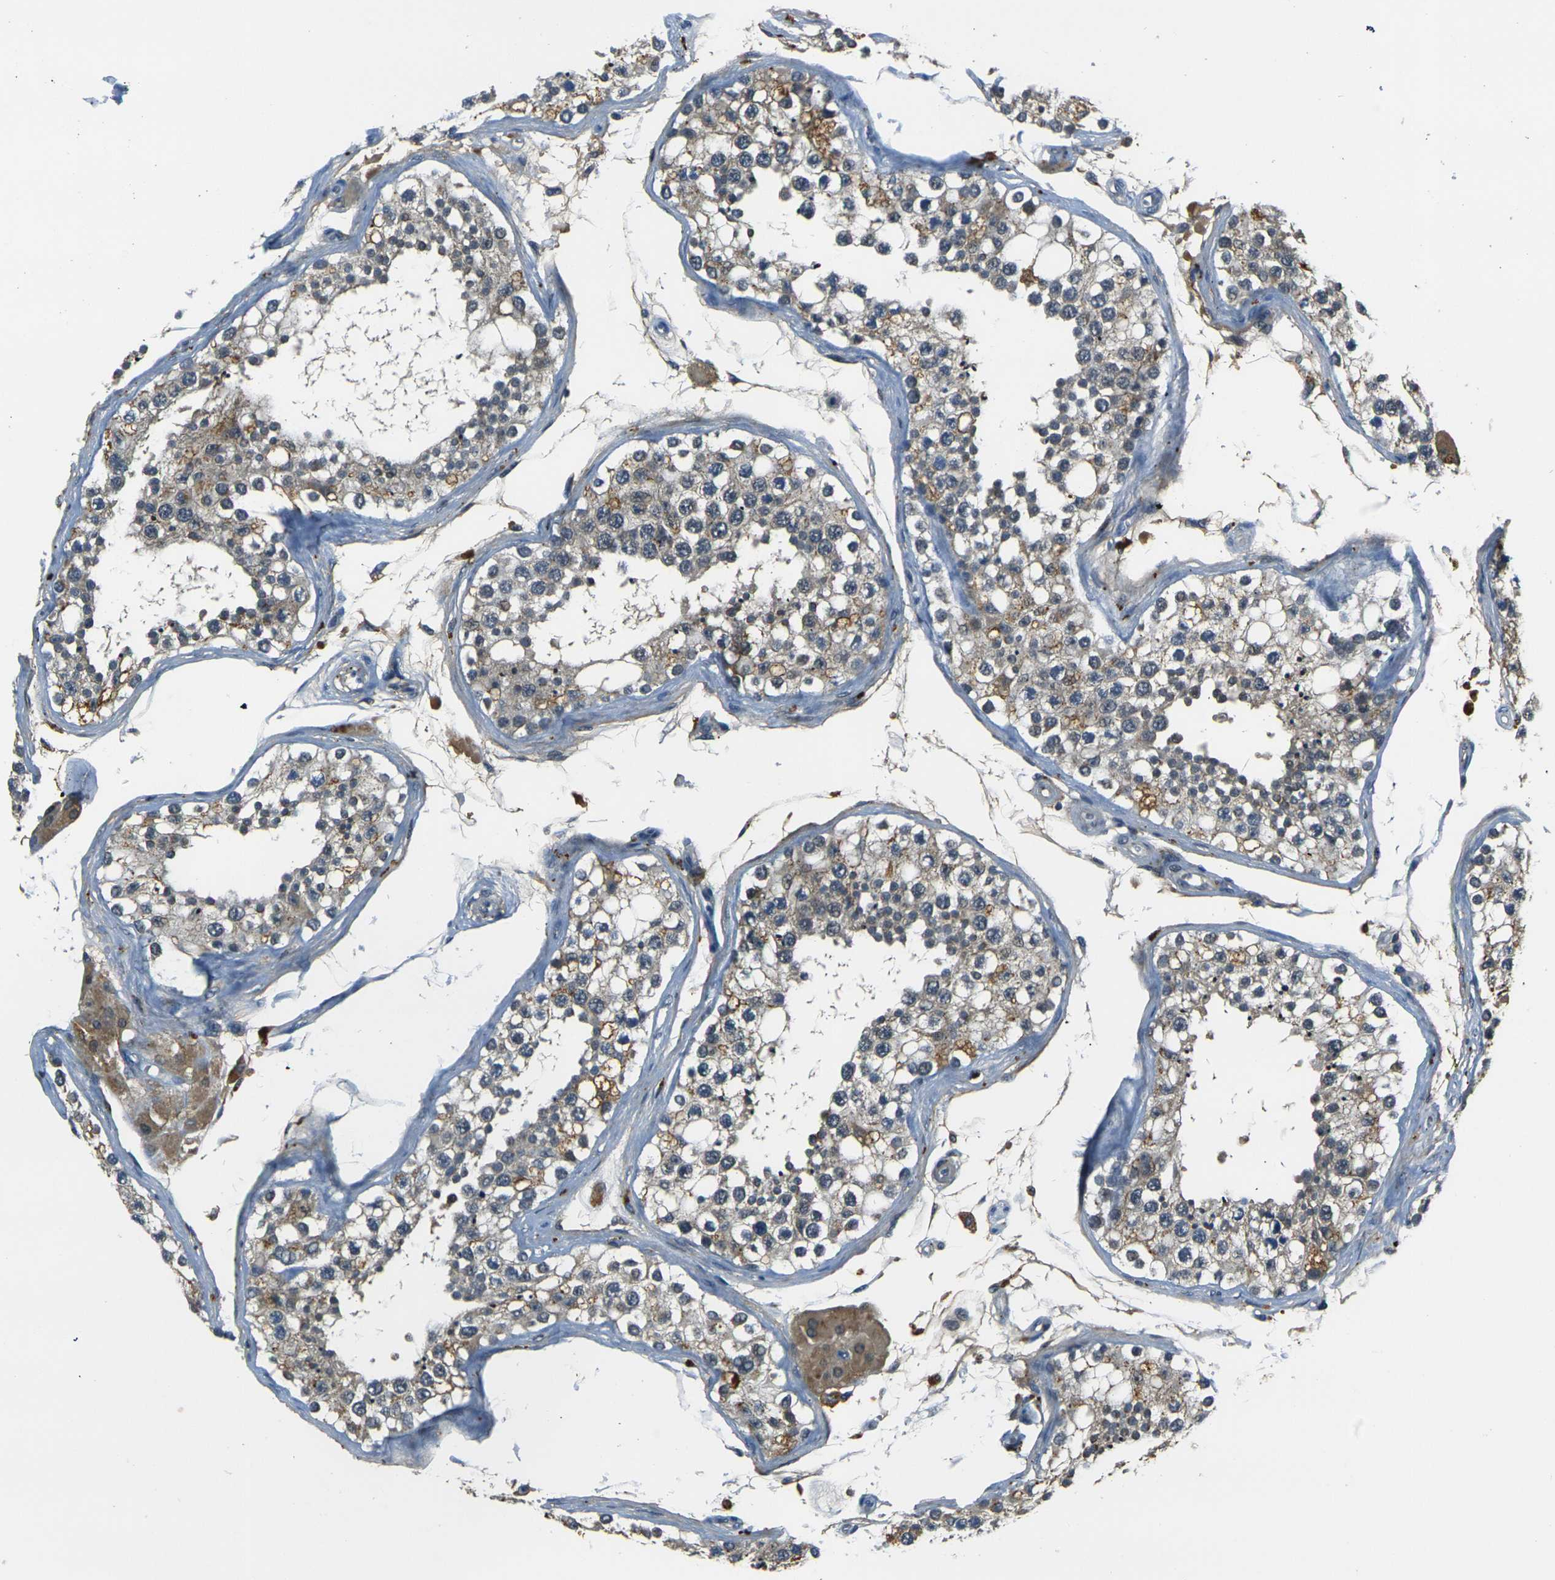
{"staining": {"intensity": "weak", "quantity": ">75%", "location": "cytoplasmic/membranous"}, "tissue": "testis", "cell_type": "Cells in seminiferous ducts", "image_type": "normal", "snomed": [{"axis": "morphology", "description": "Normal tissue, NOS"}, {"axis": "topography", "description": "Testis"}], "caption": "Testis stained with IHC displays weak cytoplasmic/membranous positivity in about >75% of cells in seminiferous ducts.", "gene": "PIGL", "patient": {"sex": "male", "age": 68}}